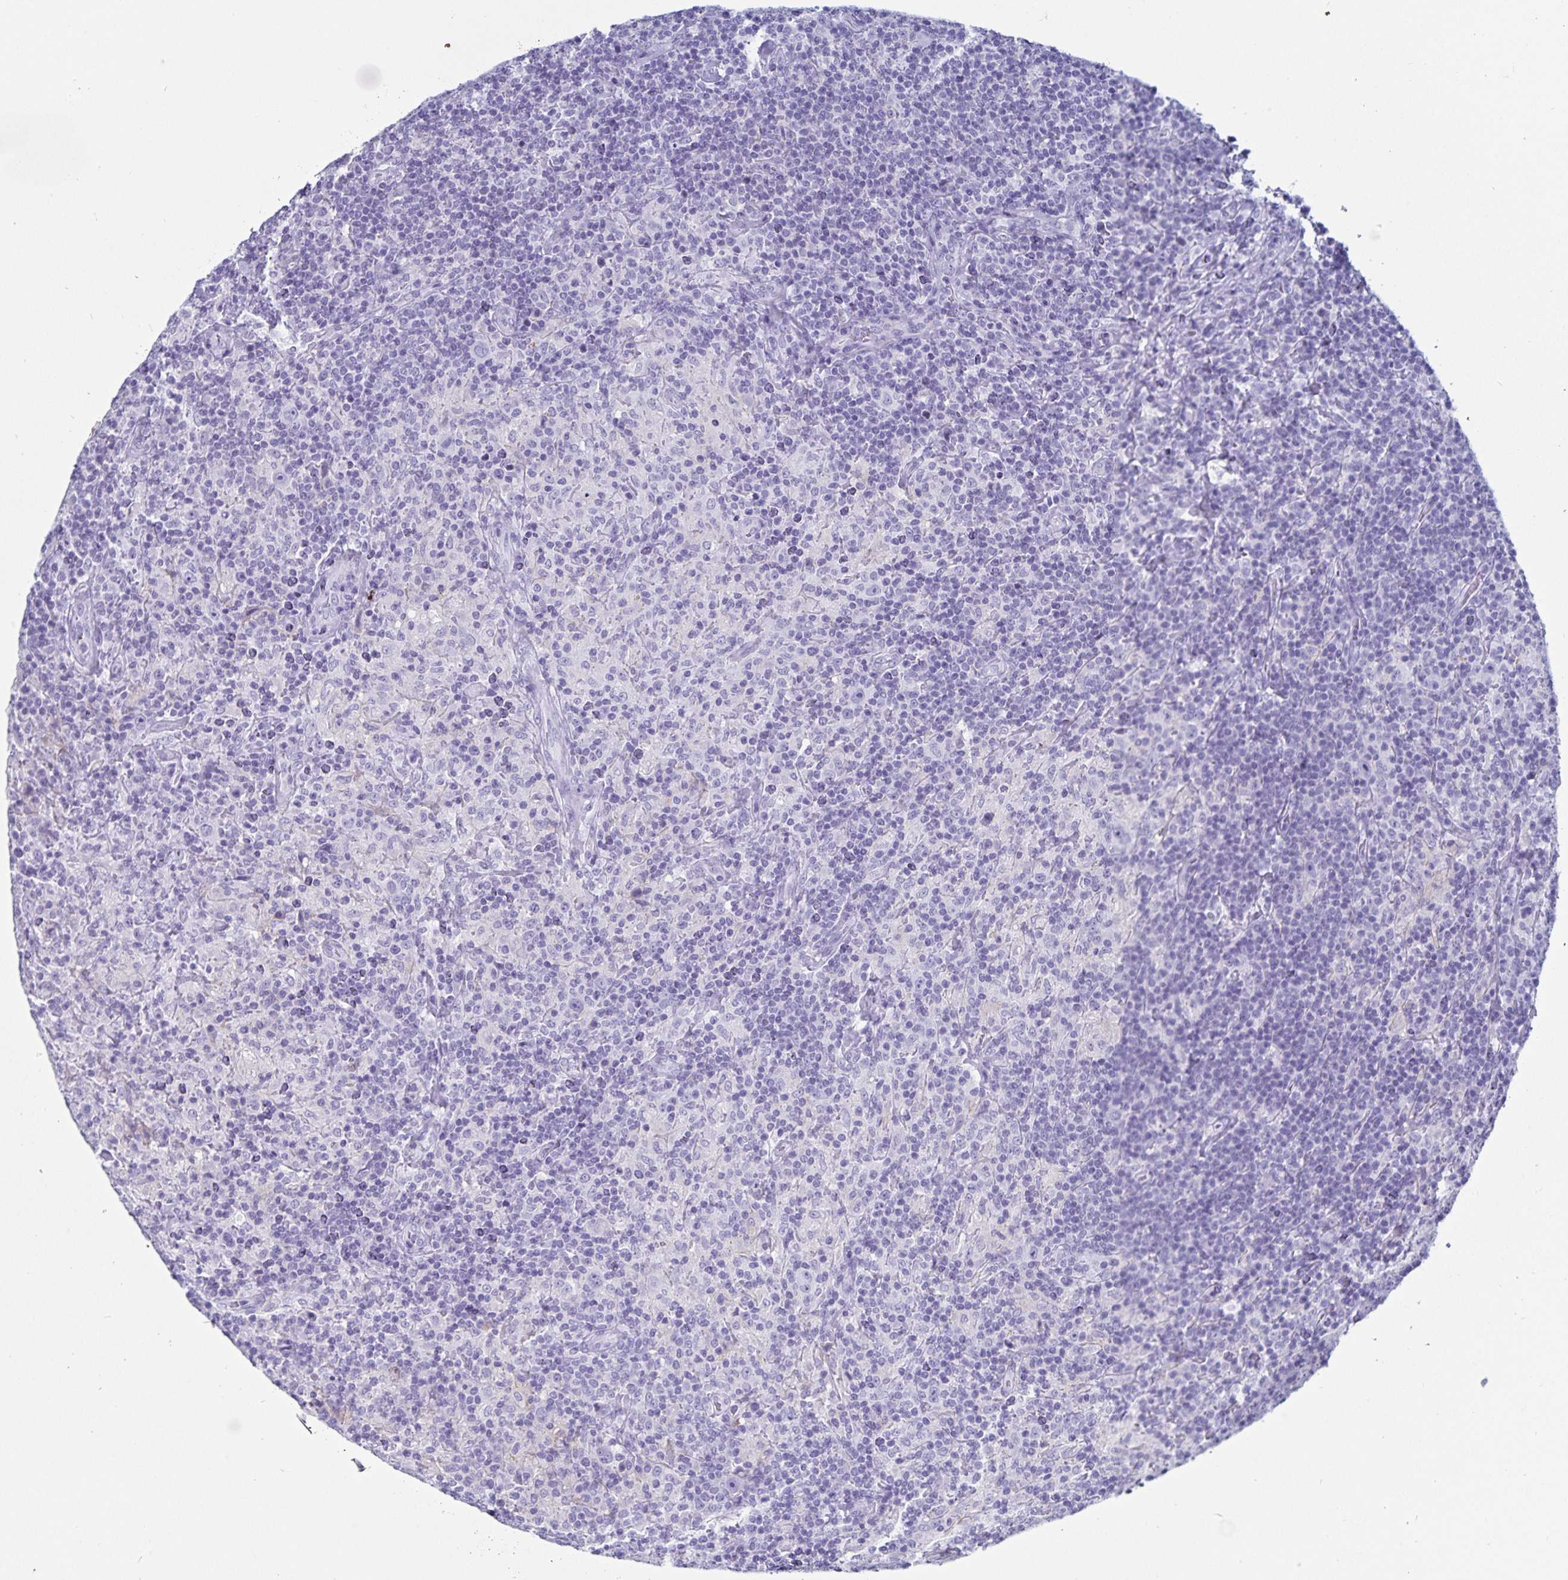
{"staining": {"intensity": "negative", "quantity": "none", "location": "none"}, "tissue": "lymphoma", "cell_type": "Tumor cells", "image_type": "cancer", "snomed": [{"axis": "morphology", "description": "Hodgkin's disease, NOS"}, {"axis": "topography", "description": "Lymph node"}], "caption": "High magnification brightfield microscopy of Hodgkin's disease stained with DAB (3,3'-diaminobenzidine) (brown) and counterstained with hematoxylin (blue): tumor cells show no significant staining.", "gene": "C19orf73", "patient": {"sex": "male", "age": 70}}